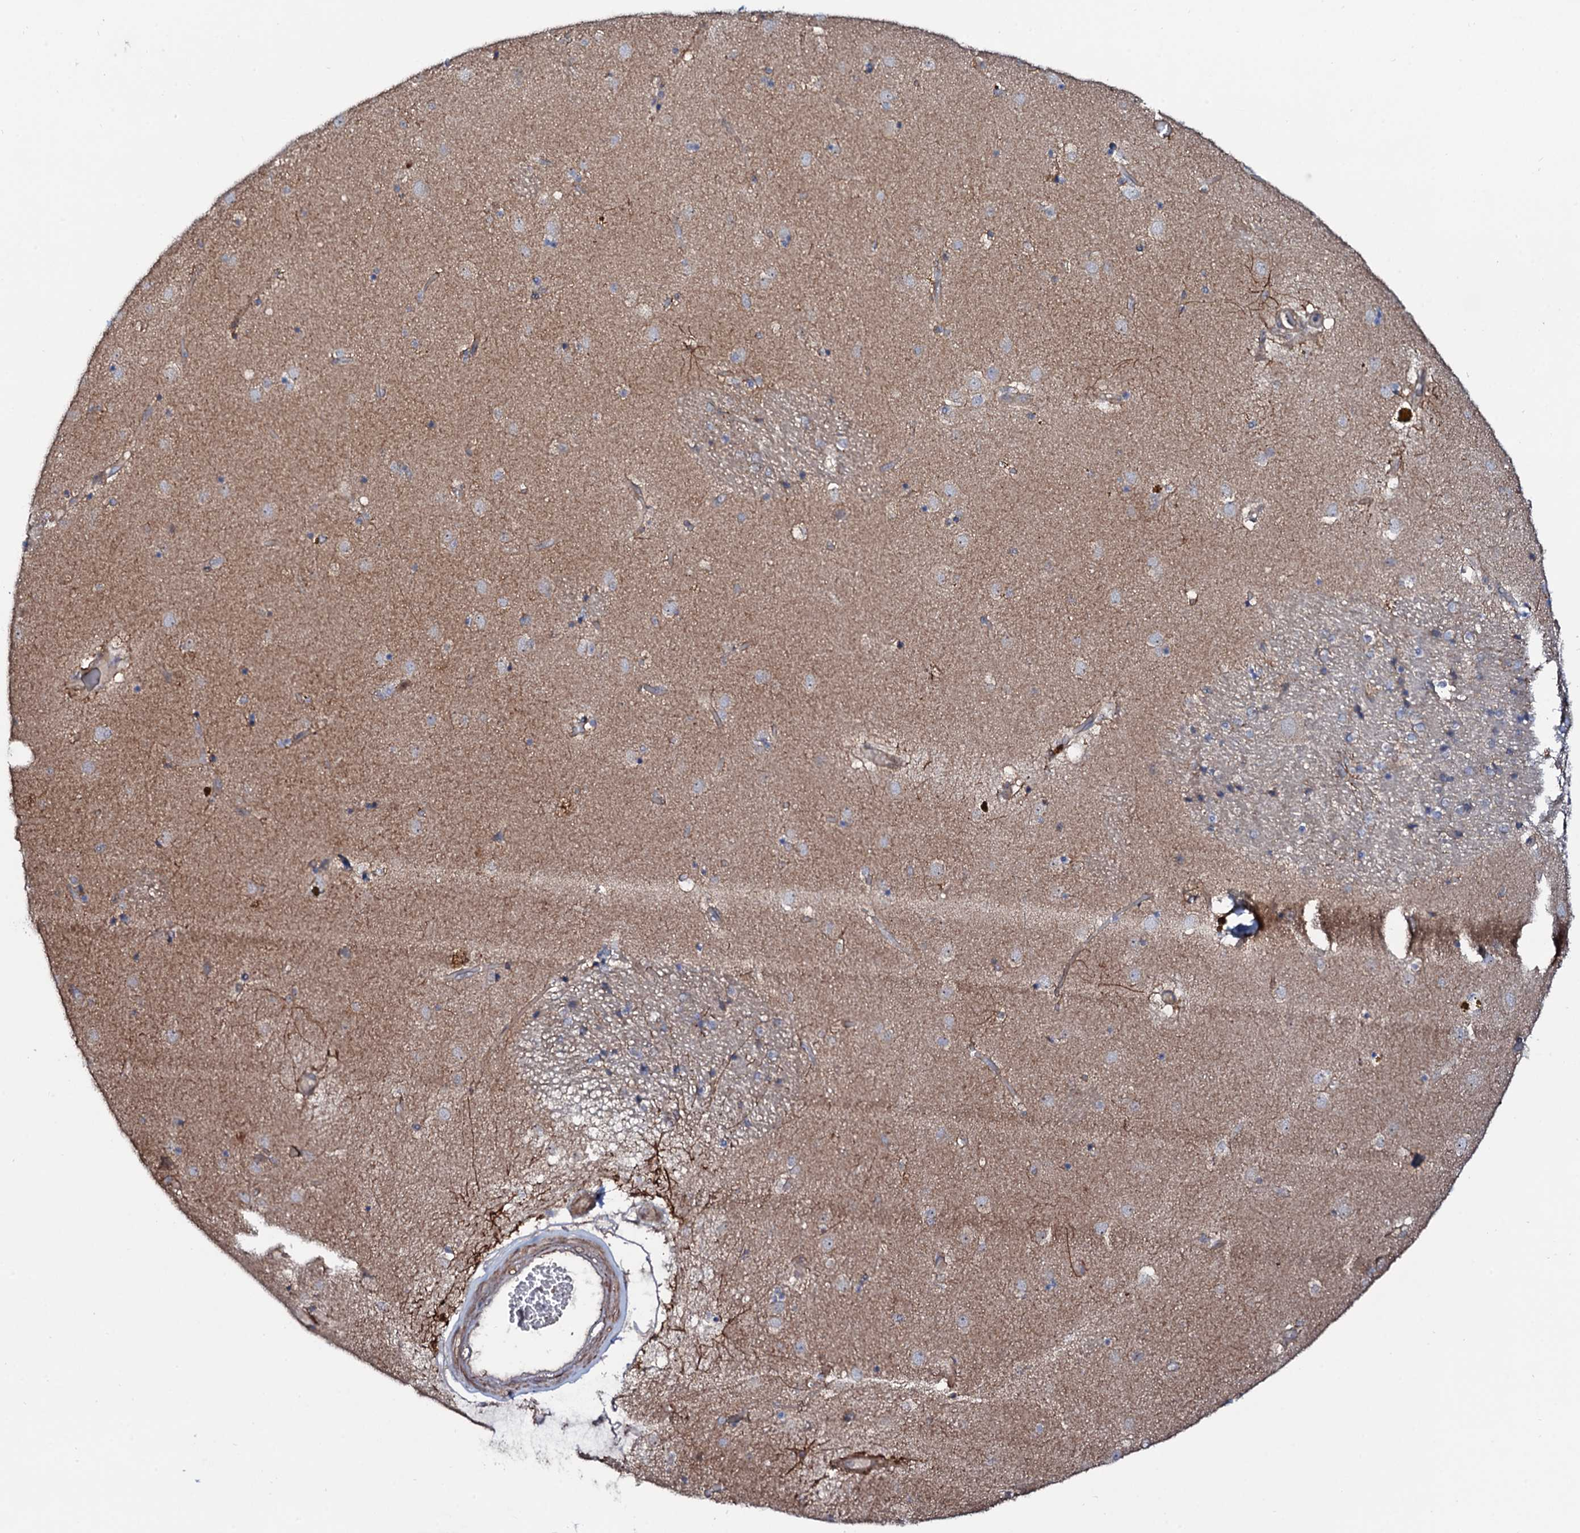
{"staining": {"intensity": "weak", "quantity": "<25%", "location": "cytoplasmic/membranous"}, "tissue": "caudate", "cell_type": "Glial cells", "image_type": "normal", "snomed": [{"axis": "morphology", "description": "Normal tissue, NOS"}, {"axis": "topography", "description": "Lateral ventricle wall"}], "caption": "A photomicrograph of caudate stained for a protein reveals no brown staining in glial cells. Brightfield microscopy of IHC stained with DAB (brown) and hematoxylin (blue), captured at high magnification.", "gene": "COG6", "patient": {"sex": "male", "age": 70}}